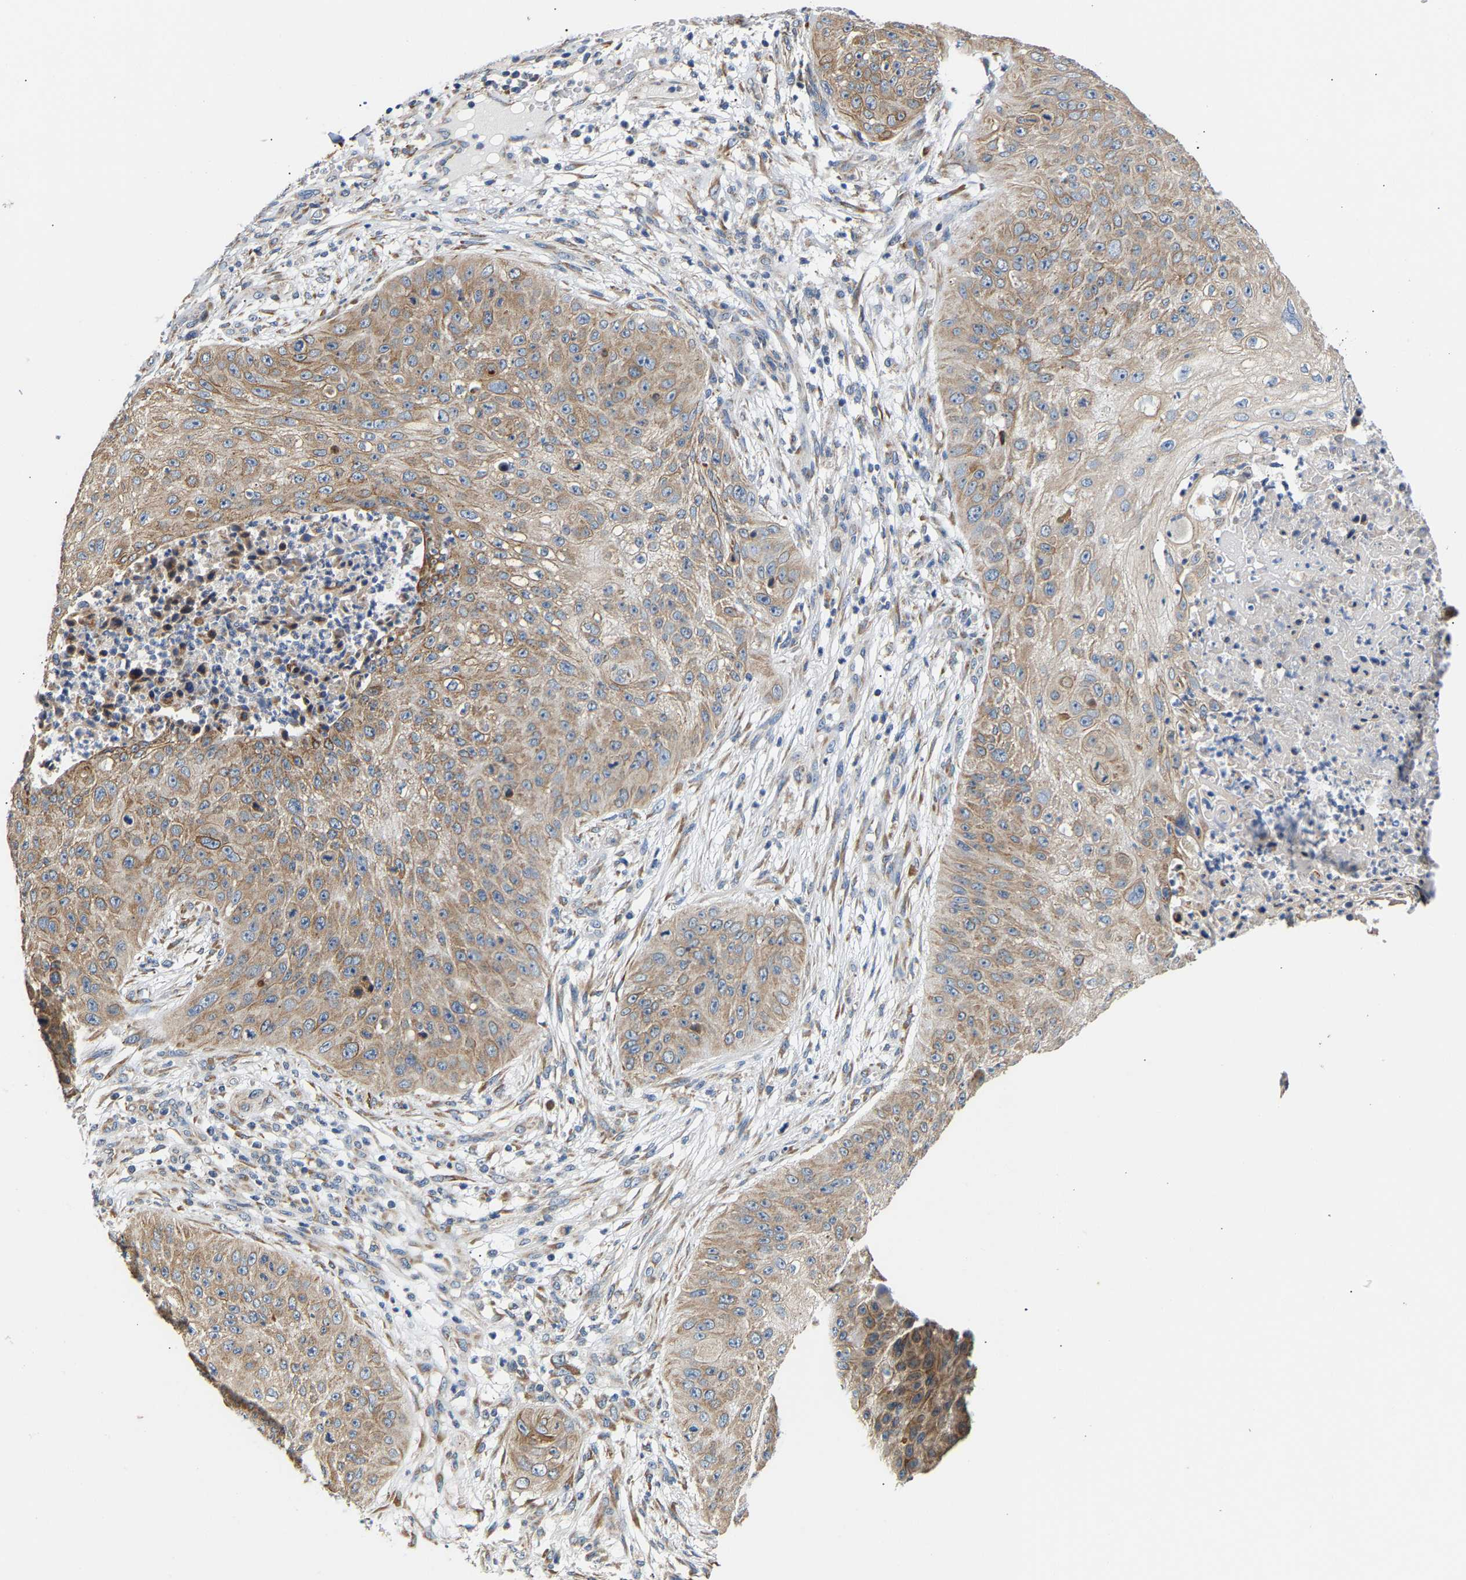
{"staining": {"intensity": "weak", "quantity": ">75%", "location": "cytoplasmic/membranous"}, "tissue": "skin cancer", "cell_type": "Tumor cells", "image_type": "cancer", "snomed": [{"axis": "morphology", "description": "Squamous cell carcinoma, NOS"}, {"axis": "topography", "description": "Skin"}], "caption": "This micrograph displays skin cancer (squamous cell carcinoma) stained with immunohistochemistry to label a protein in brown. The cytoplasmic/membranous of tumor cells show weak positivity for the protein. Nuclei are counter-stained blue.", "gene": "TMEM168", "patient": {"sex": "female", "age": 80}}